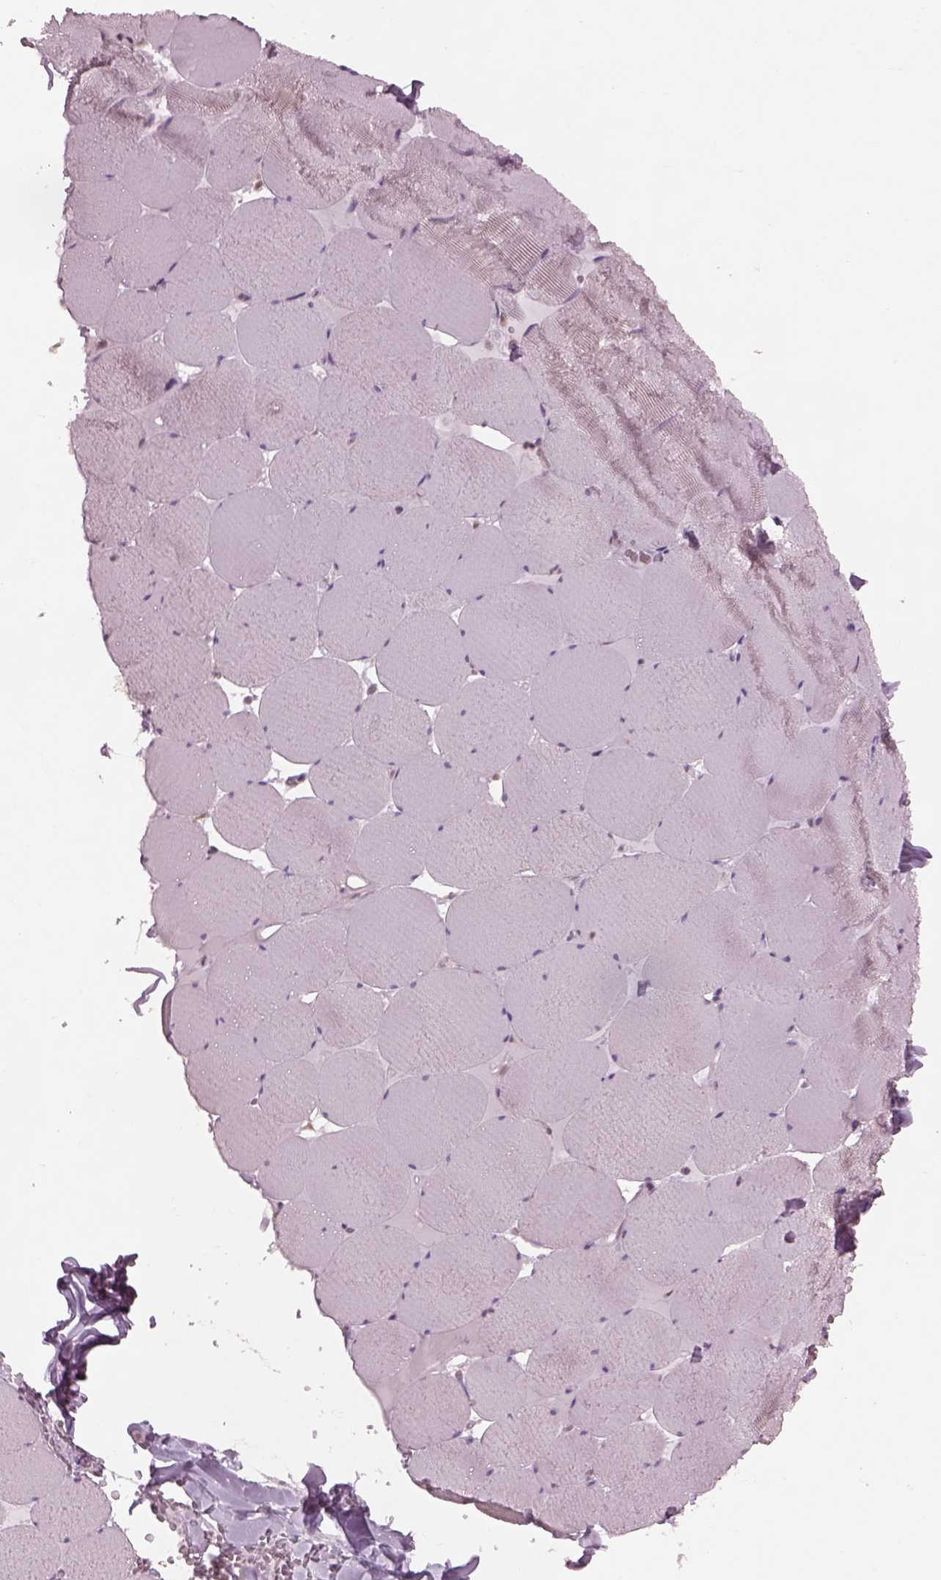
{"staining": {"intensity": "negative", "quantity": "none", "location": "none"}, "tissue": "skeletal muscle", "cell_type": "Myocytes", "image_type": "normal", "snomed": [{"axis": "morphology", "description": "Normal tissue, NOS"}, {"axis": "morphology", "description": "Malignant melanoma, Metastatic site"}, {"axis": "topography", "description": "Skeletal muscle"}], "caption": "An image of skeletal muscle stained for a protein reveals no brown staining in myocytes. Brightfield microscopy of immunohistochemistry stained with DAB (brown) and hematoxylin (blue), captured at high magnification.", "gene": "SRI", "patient": {"sex": "male", "age": 50}}